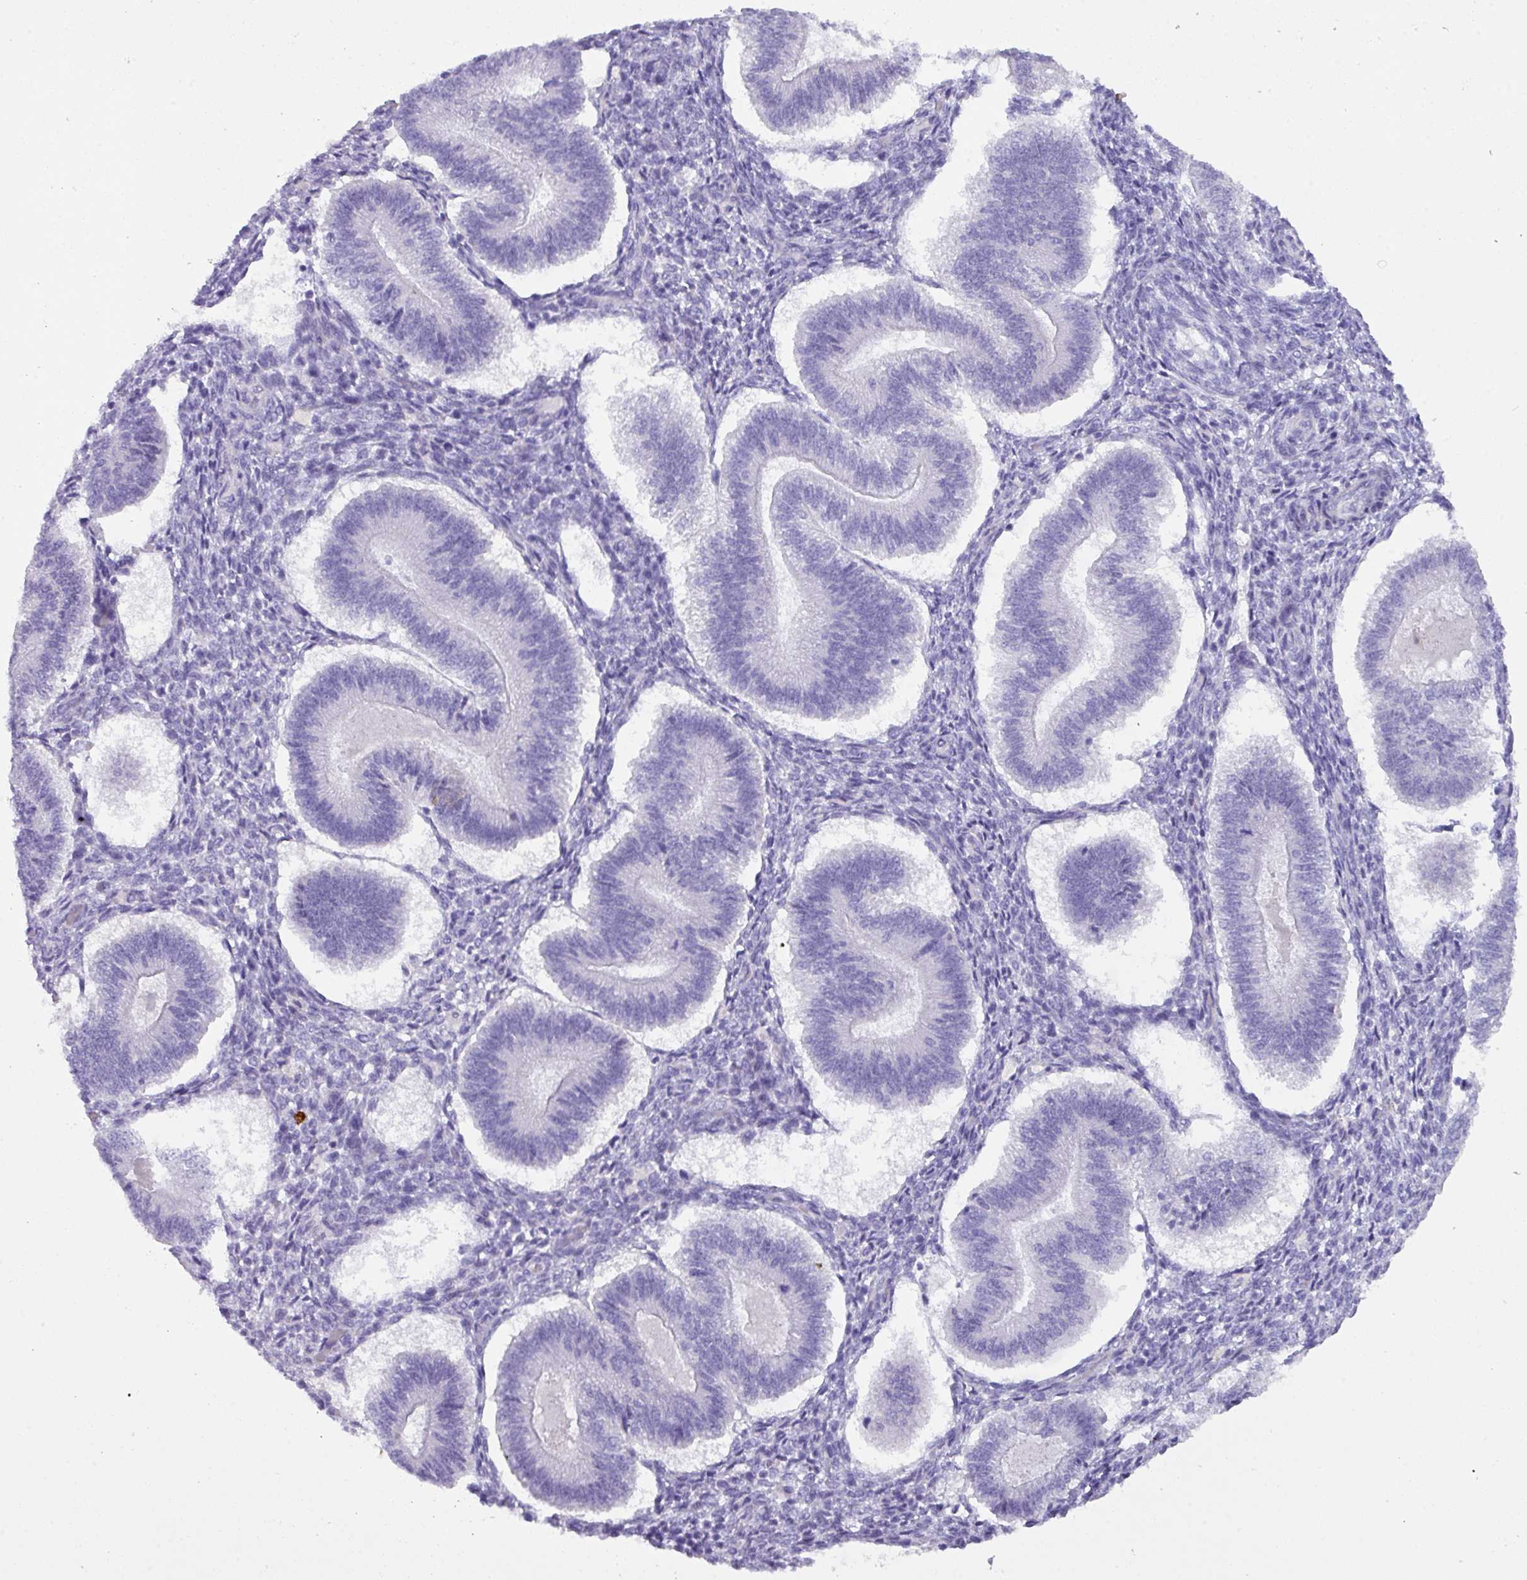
{"staining": {"intensity": "negative", "quantity": "none", "location": "none"}, "tissue": "endometrium", "cell_type": "Cells in endometrial stroma", "image_type": "normal", "snomed": [{"axis": "morphology", "description": "Normal tissue, NOS"}, {"axis": "topography", "description": "Endometrium"}], "caption": "The photomicrograph reveals no significant positivity in cells in endometrial stroma of endometrium. Nuclei are stained in blue.", "gene": "MRM2", "patient": {"sex": "female", "age": 25}}